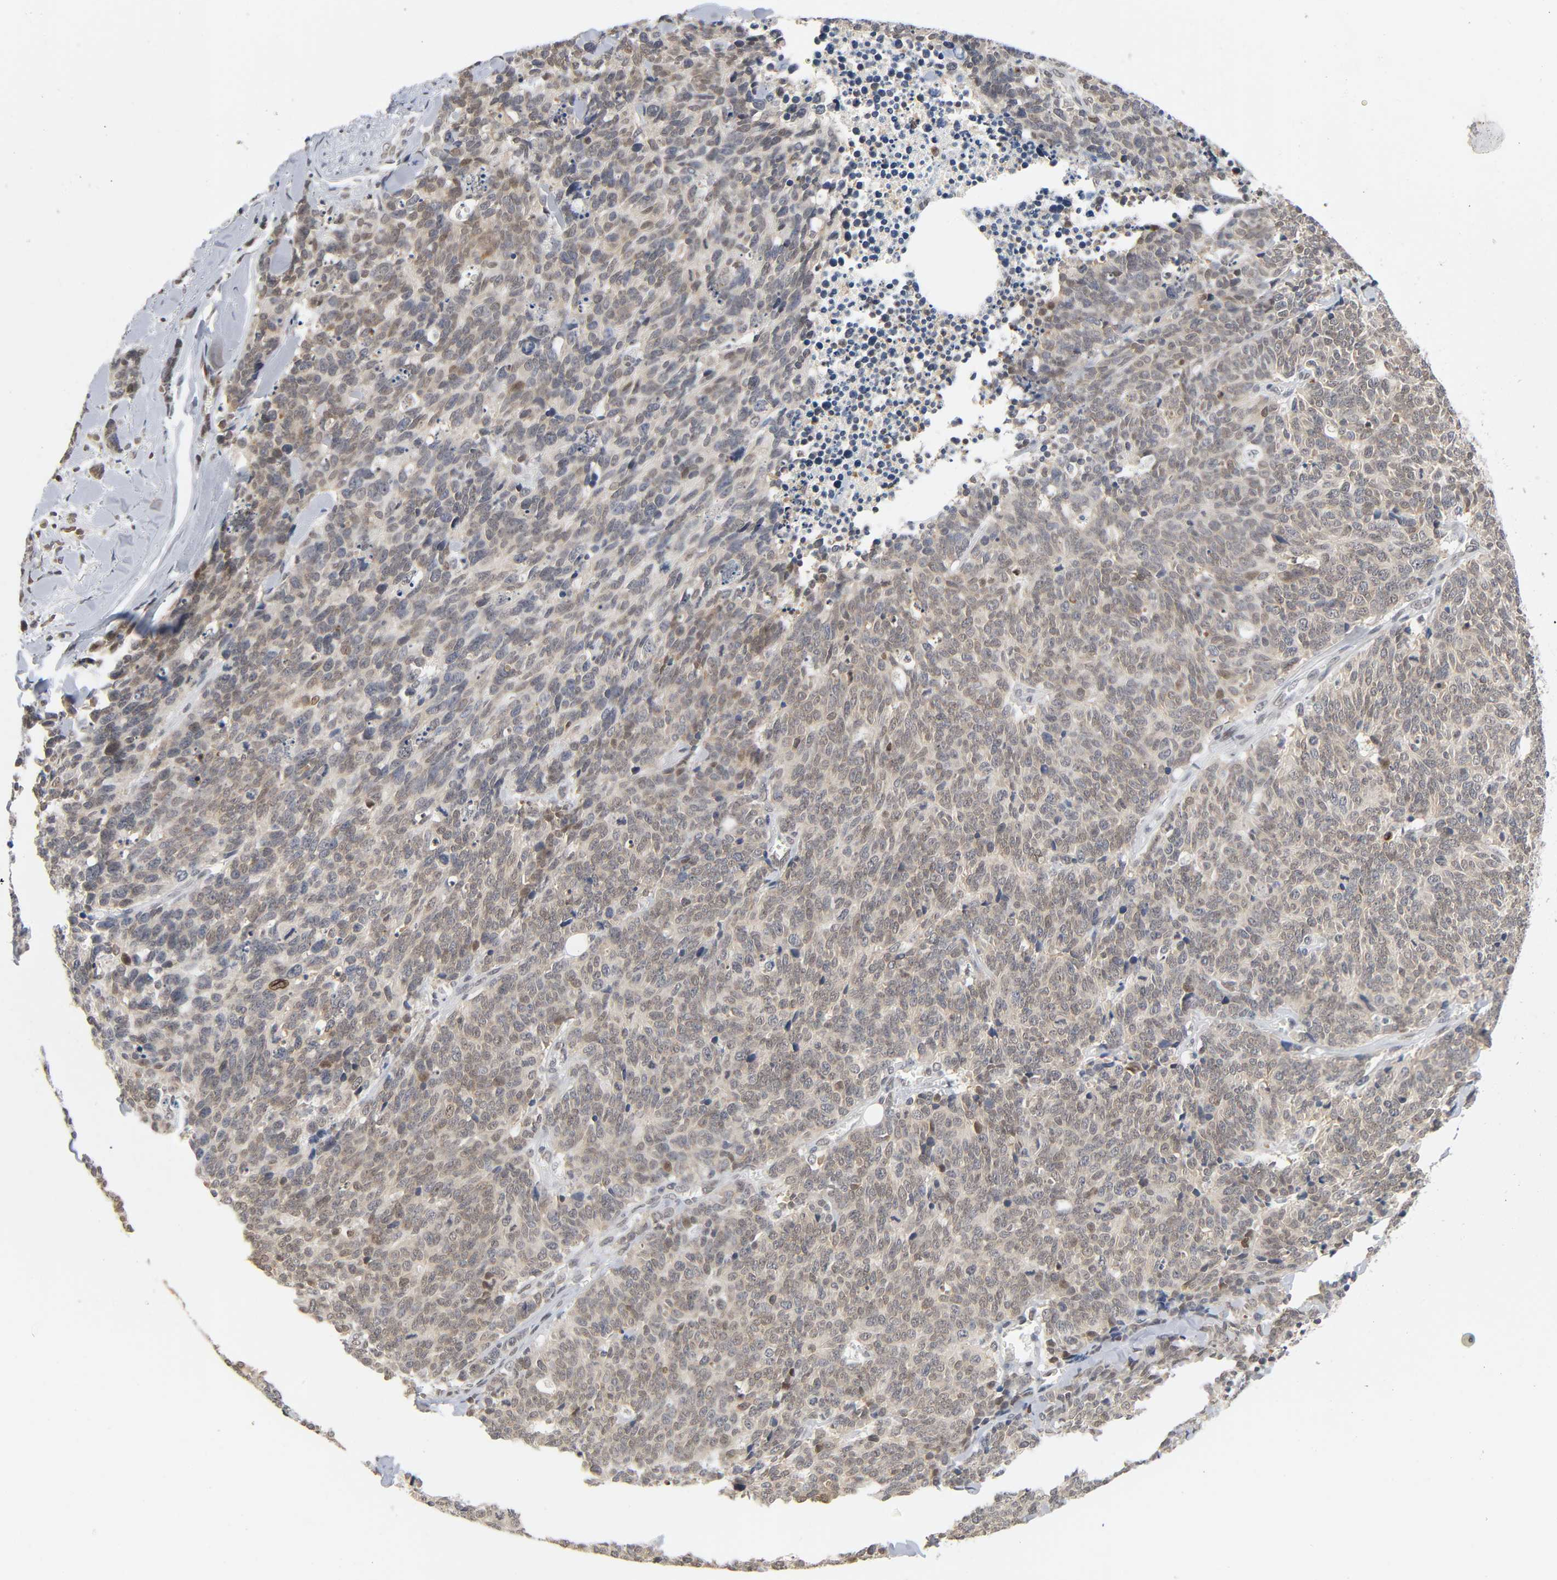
{"staining": {"intensity": "weak", "quantity": ">75%", "location": "nuclear"}, "tissue": "lung cancer", "cell_type": "Tumor cells", "image_type": "cancer", "snomed": [{"axis": "morphology", "description": "Neoplasm, malignant, NOS"}, {"axis": "topography", "description": "Lung"}], "caption": "Lung malignant neoplasm was stained to show a protein in brown. There is low levels of weak nuclear positivity in about >75% of tumor cells.", "gene": "SUMO1", "patient": {"sex": "female", "age": 58}}